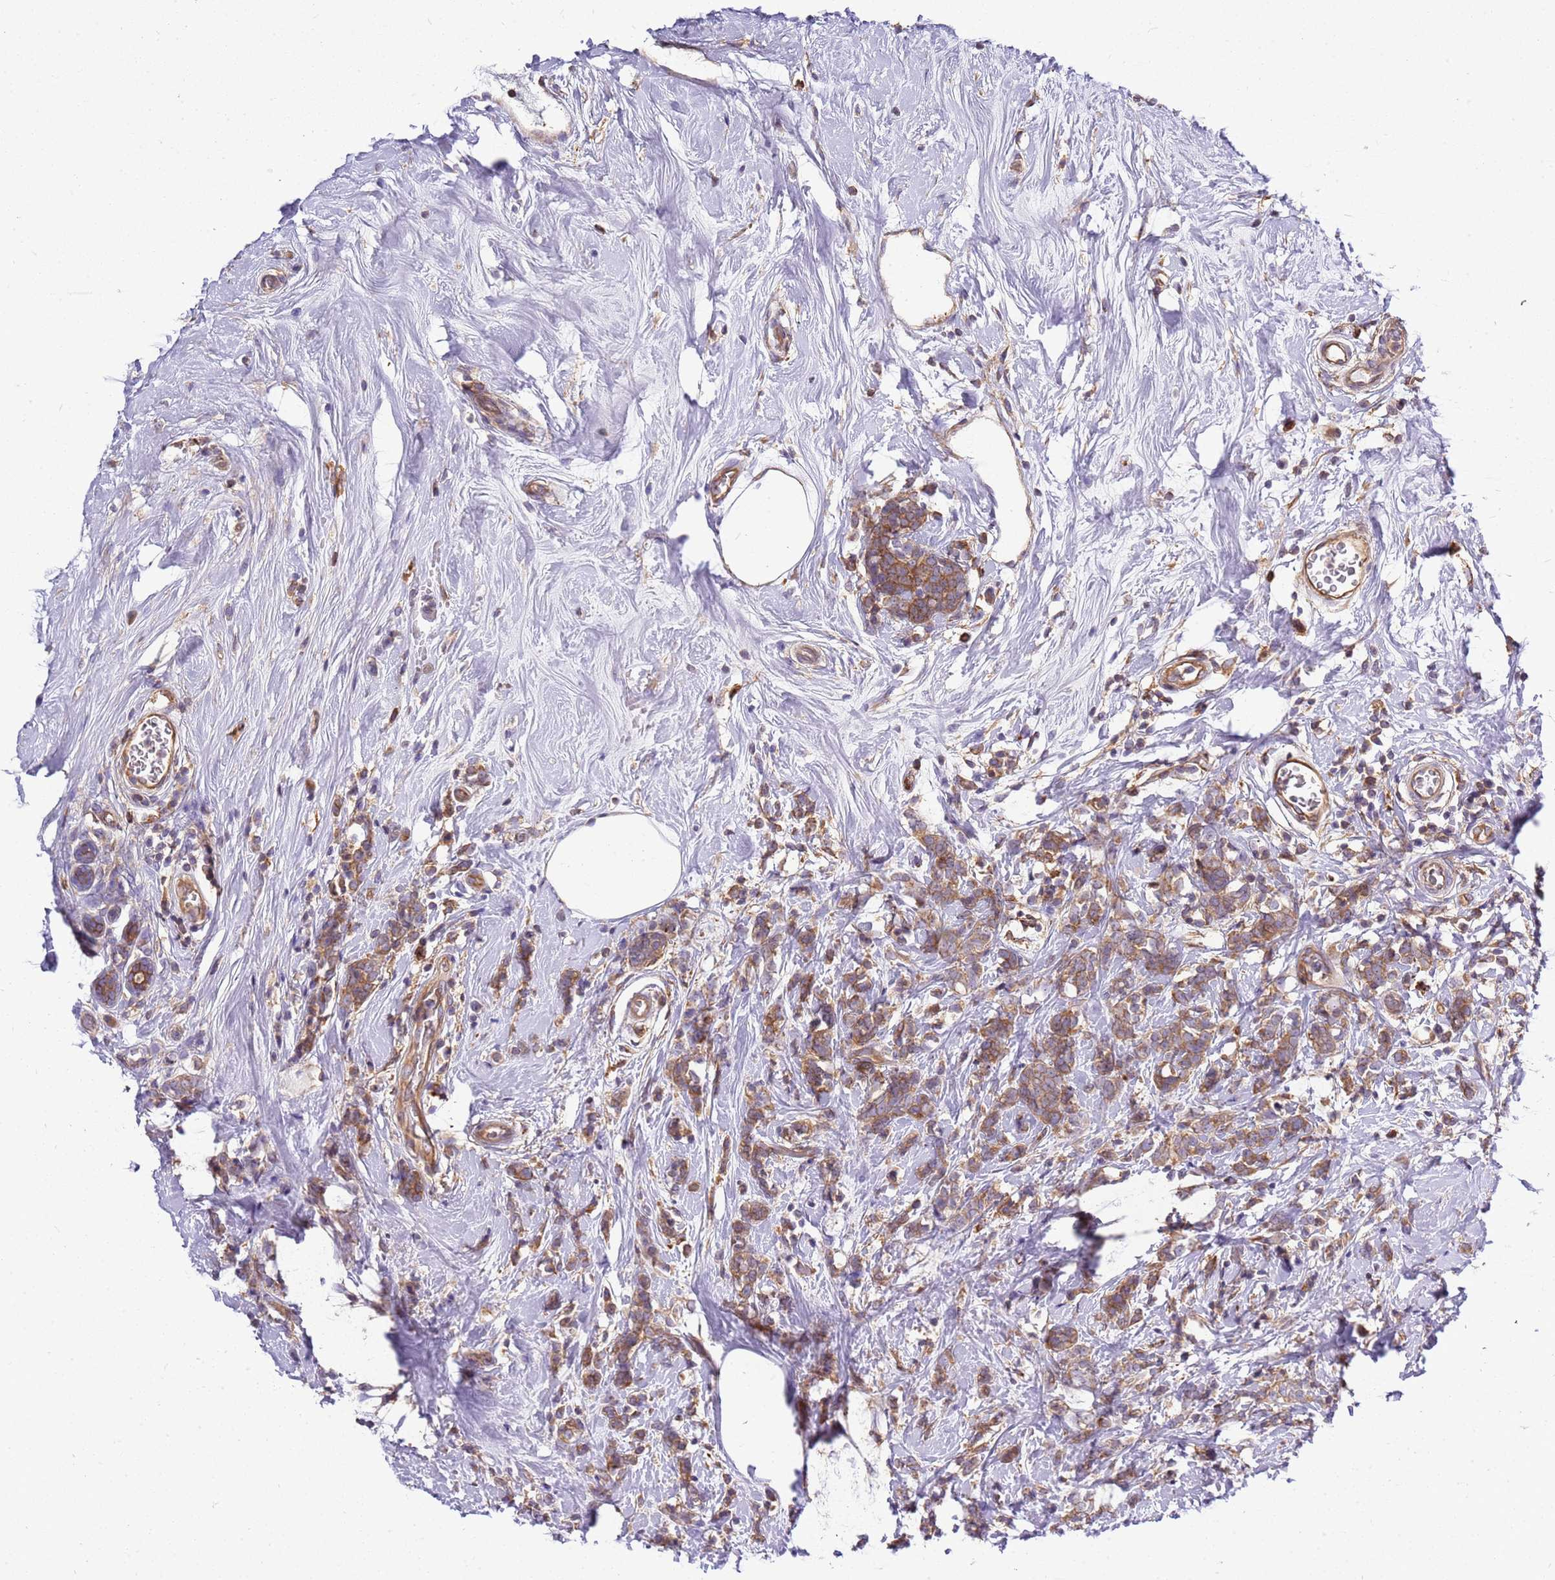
{"staining": {"intensity": "moderate", "quantity": ">75%", "location": "cytoplasmic/membranous"}, "tissue": "breast cancer", "cell_type": "Tumor cells", "image_type": "cancer", "snomed": [{"axis": "morphology", "description": "Lobular carcinoma"}, {"axis": "topography", "description": "Breast"}], "caption": "This photomicrograph demonstrates immunohistochemistry staining of human breast cancer (lobular carcinoma), with medium moderate cytoplasmic/membranous expression in approximately >75% of tumor cells.", "gene": "ATXN2L", "patient": {"sex": "female", "age": 58}}